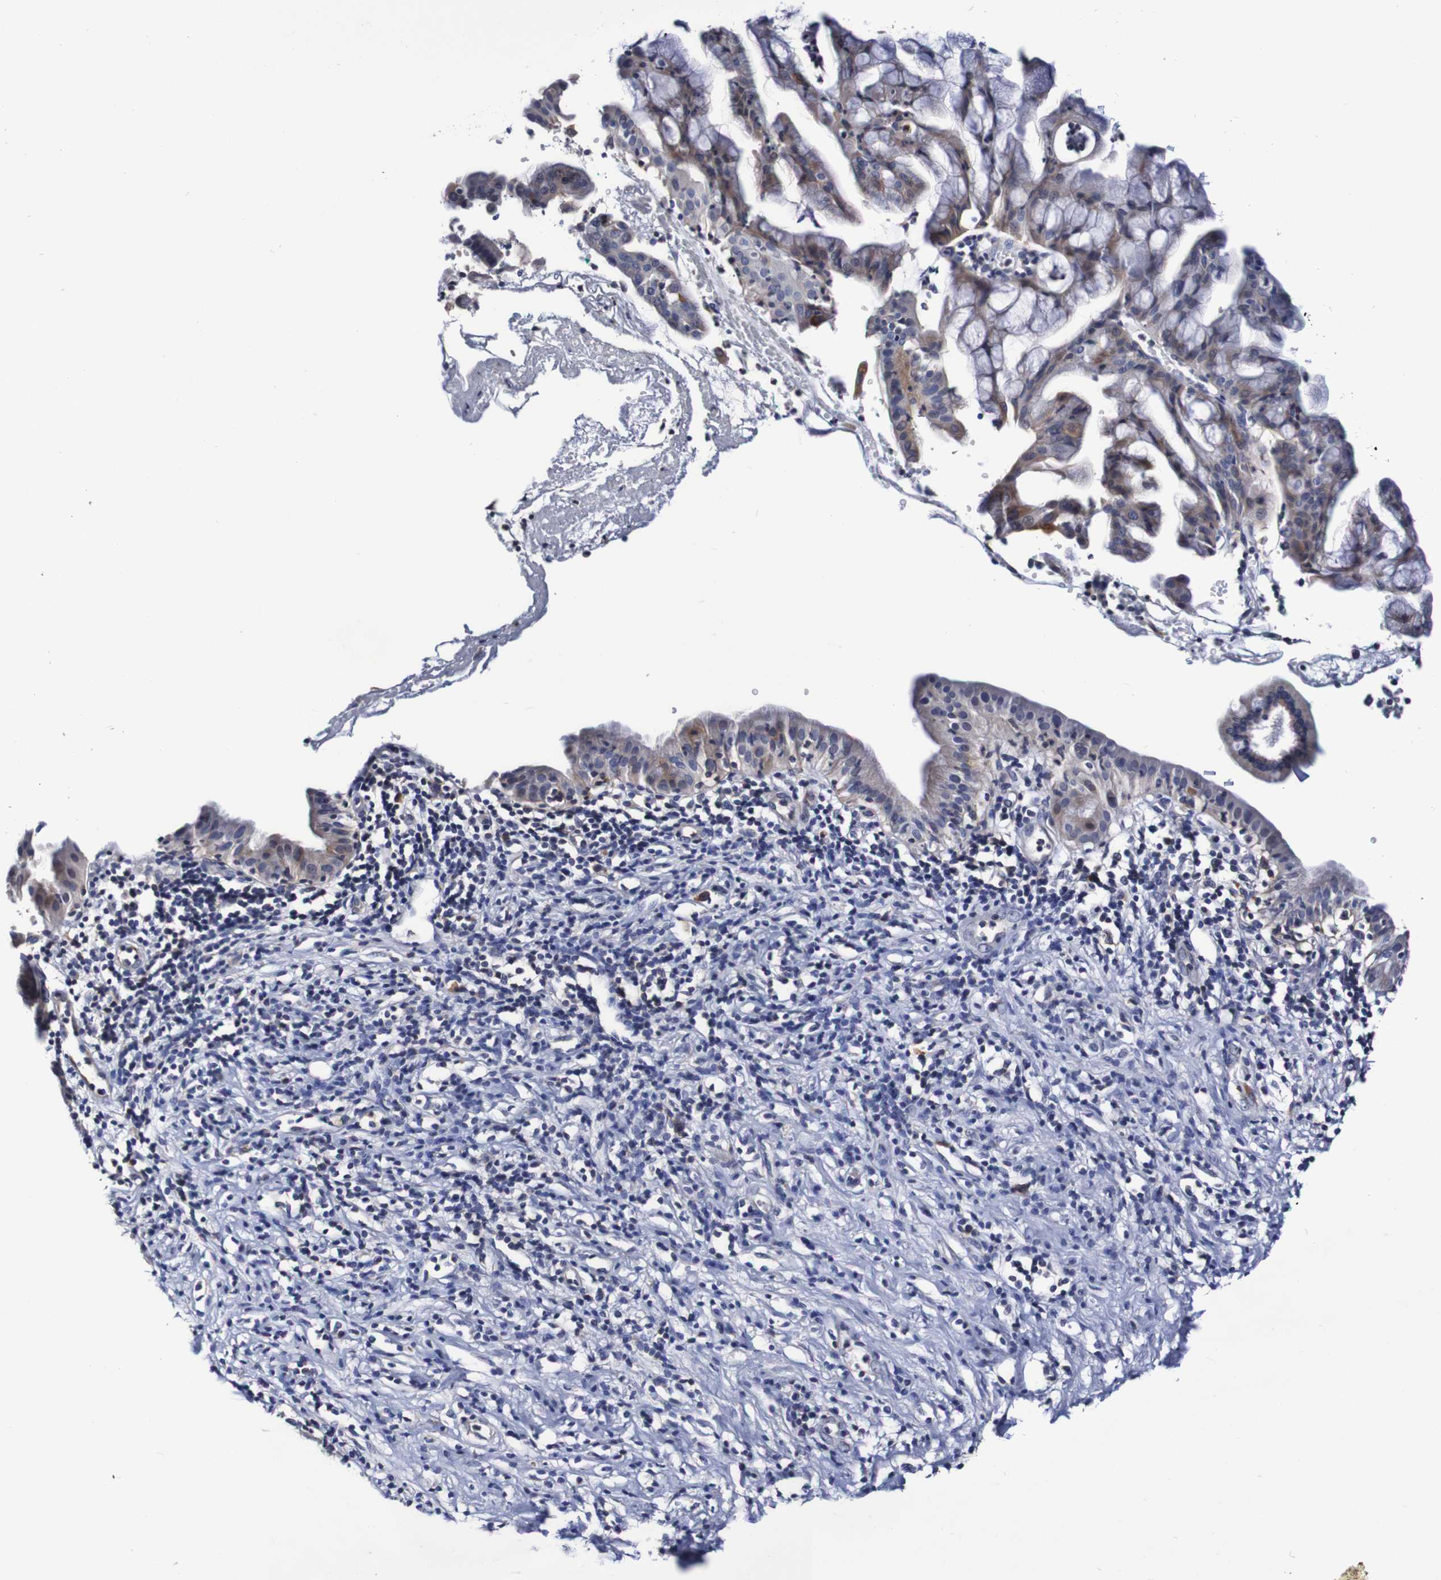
{"staining": {"intensity": "moderate", "quantity": "25%-75%", "location": "cytoplasmic/membranous"}, "tissue": "pancreatic cancer", "cell_type": "Tumor cells", "image_type": "cancer", "snomed": [{"axis": "morphology", "description": "Adenocarcinoma, NOS"}, {"axis": "morphology", "description": "Adenocarcinoma, metastatic, NOS"}, {"axis": "topography", "description": "Lymph node"}, {"axis": "topography", "description": "Pancreas"}, {"axis": "topography", "description": "Duodenum"}], "caption": "Metastatic adenocarcinoma (pancreatic) tissue exhibits moderate cytoplasmic/membranous positivity in about 25%-75% of tumor cells (IHC, brightfield microscopy, high magnification).", "gene": "ACVR1C", "patient": {"sex": "female", "age": 64}}